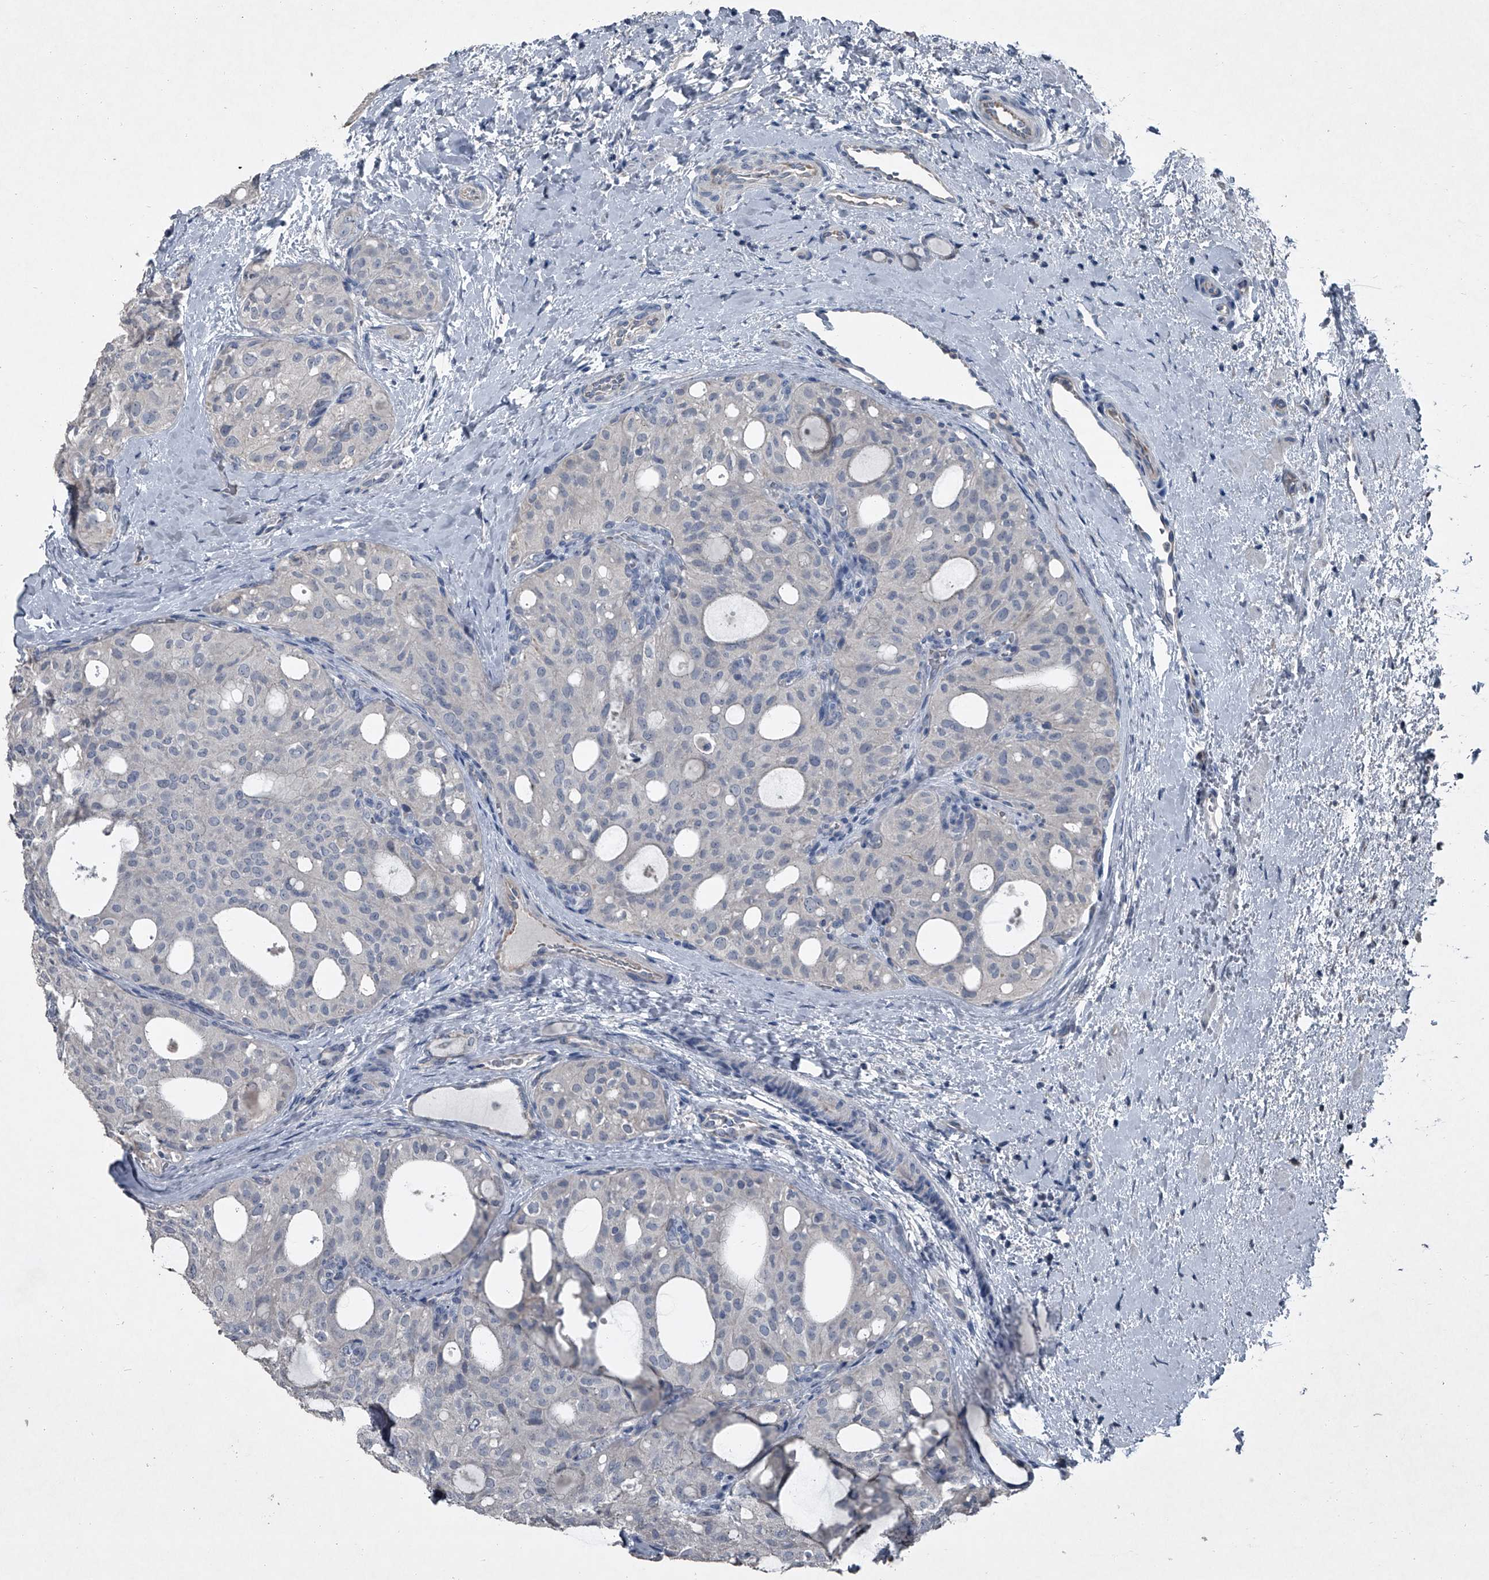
{"staining": {"intensity": "negative", "quantity": "none", "location": "none"}, "tissue": "thyroid cancer", "cell_type": "Tumor cells", "image_type": "cancer", "snomed": [{"axis": "morphology", "description": "Follicular adenoma carcinoma, NOS"}, {"axis": "topography", "description": "Thyroid gland"}], "caption": "Immunohistochemistry of thyroid cancer (follicular adenoma carcinoma) displays no expression in tumor cells.", "gene": "HEPHL1", "patient": {"sex": "male", "age": 75}}